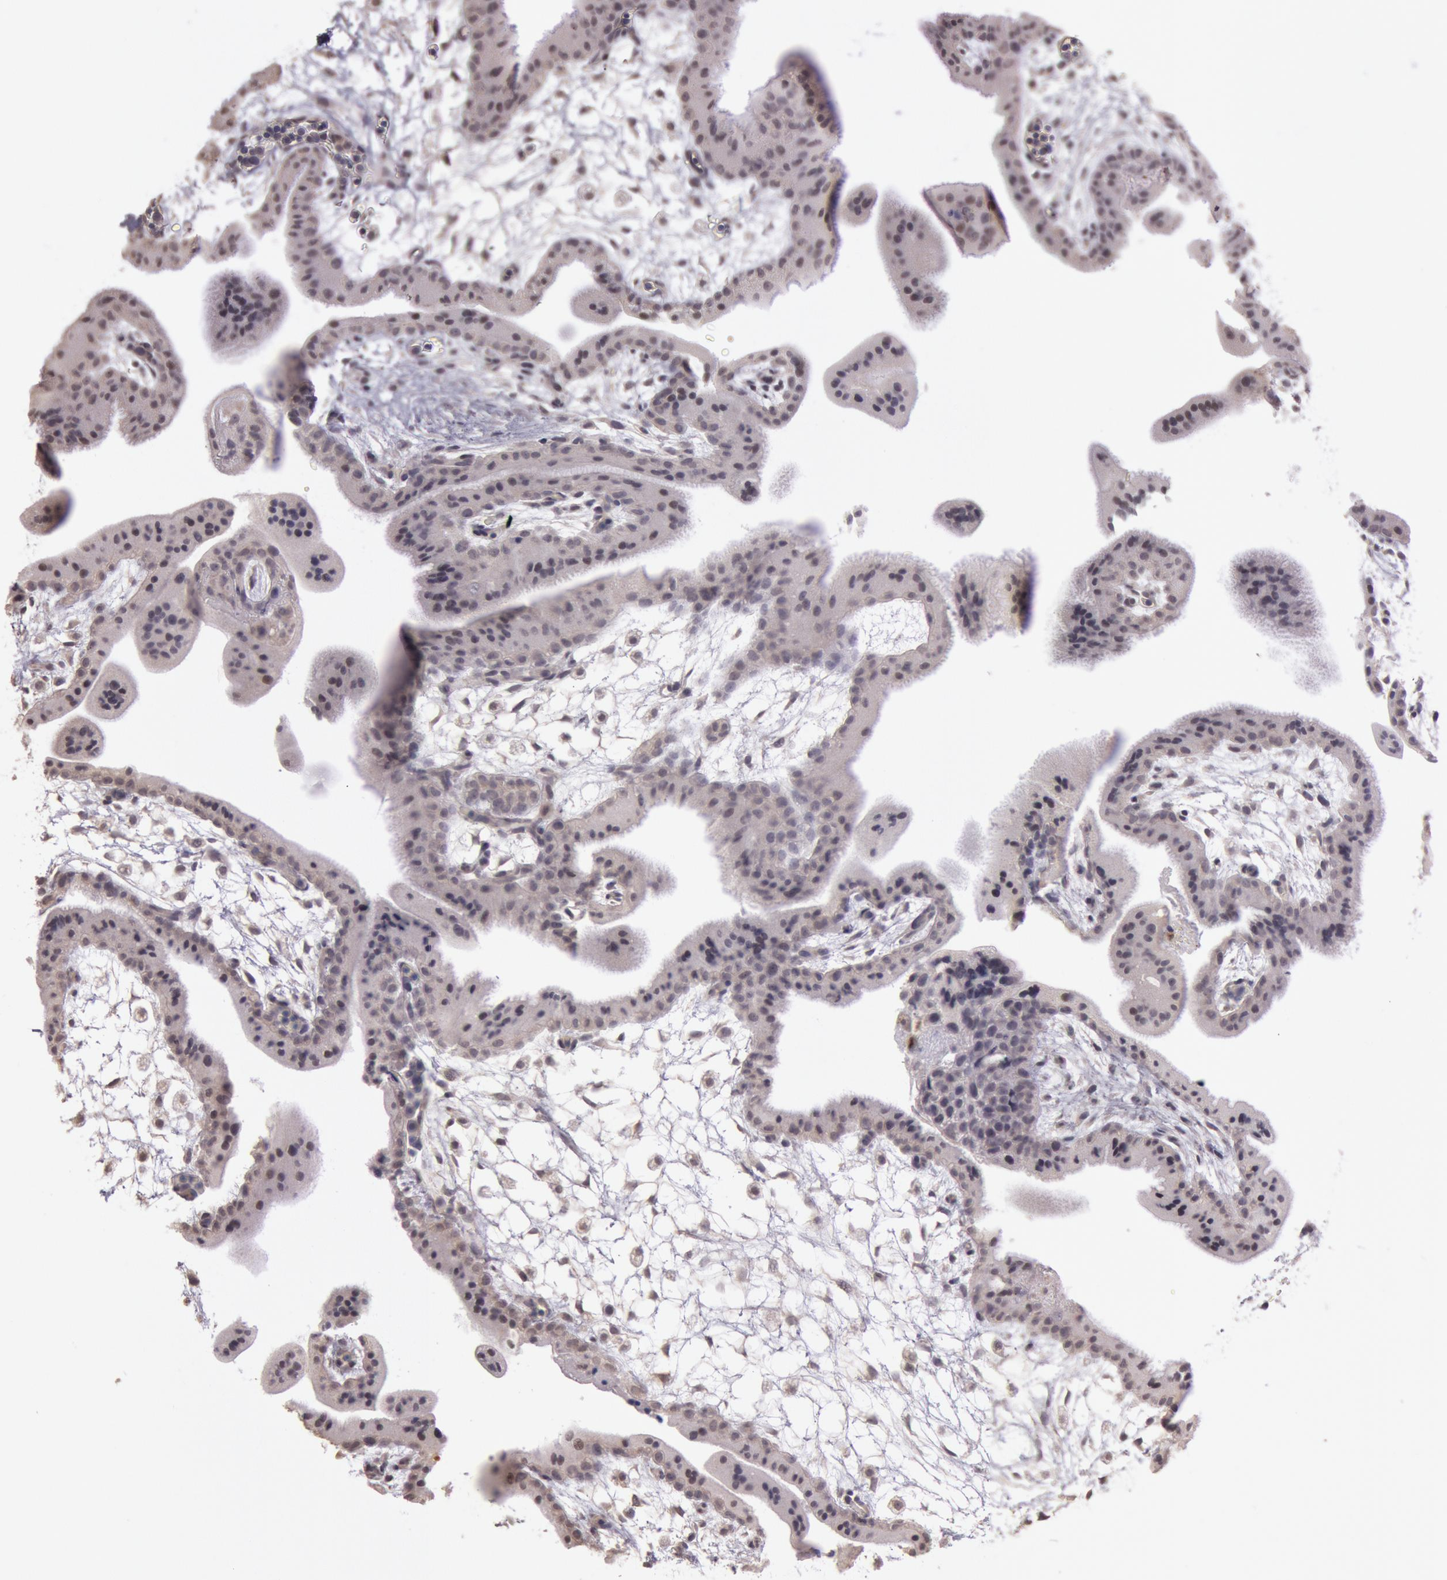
{"staining": {"intensity": "negative", "quantity": "none", "location": "none"}, "tissue": "placenta", "cell_type": "Decidual cells", "image_type": "normal", "snomed": [{"axis": "morphology", "description": "Normal tissue, NOS"}, {"axis": "topography", "description": "Placenta"}], "caption": "A high-resolution micrograph shows immunohistochemistry staining of normal placenta, which reveals no significant expression in decidual cells.", "gene": "KDM6A", "patient": {"sex": "female", "age": 35}}